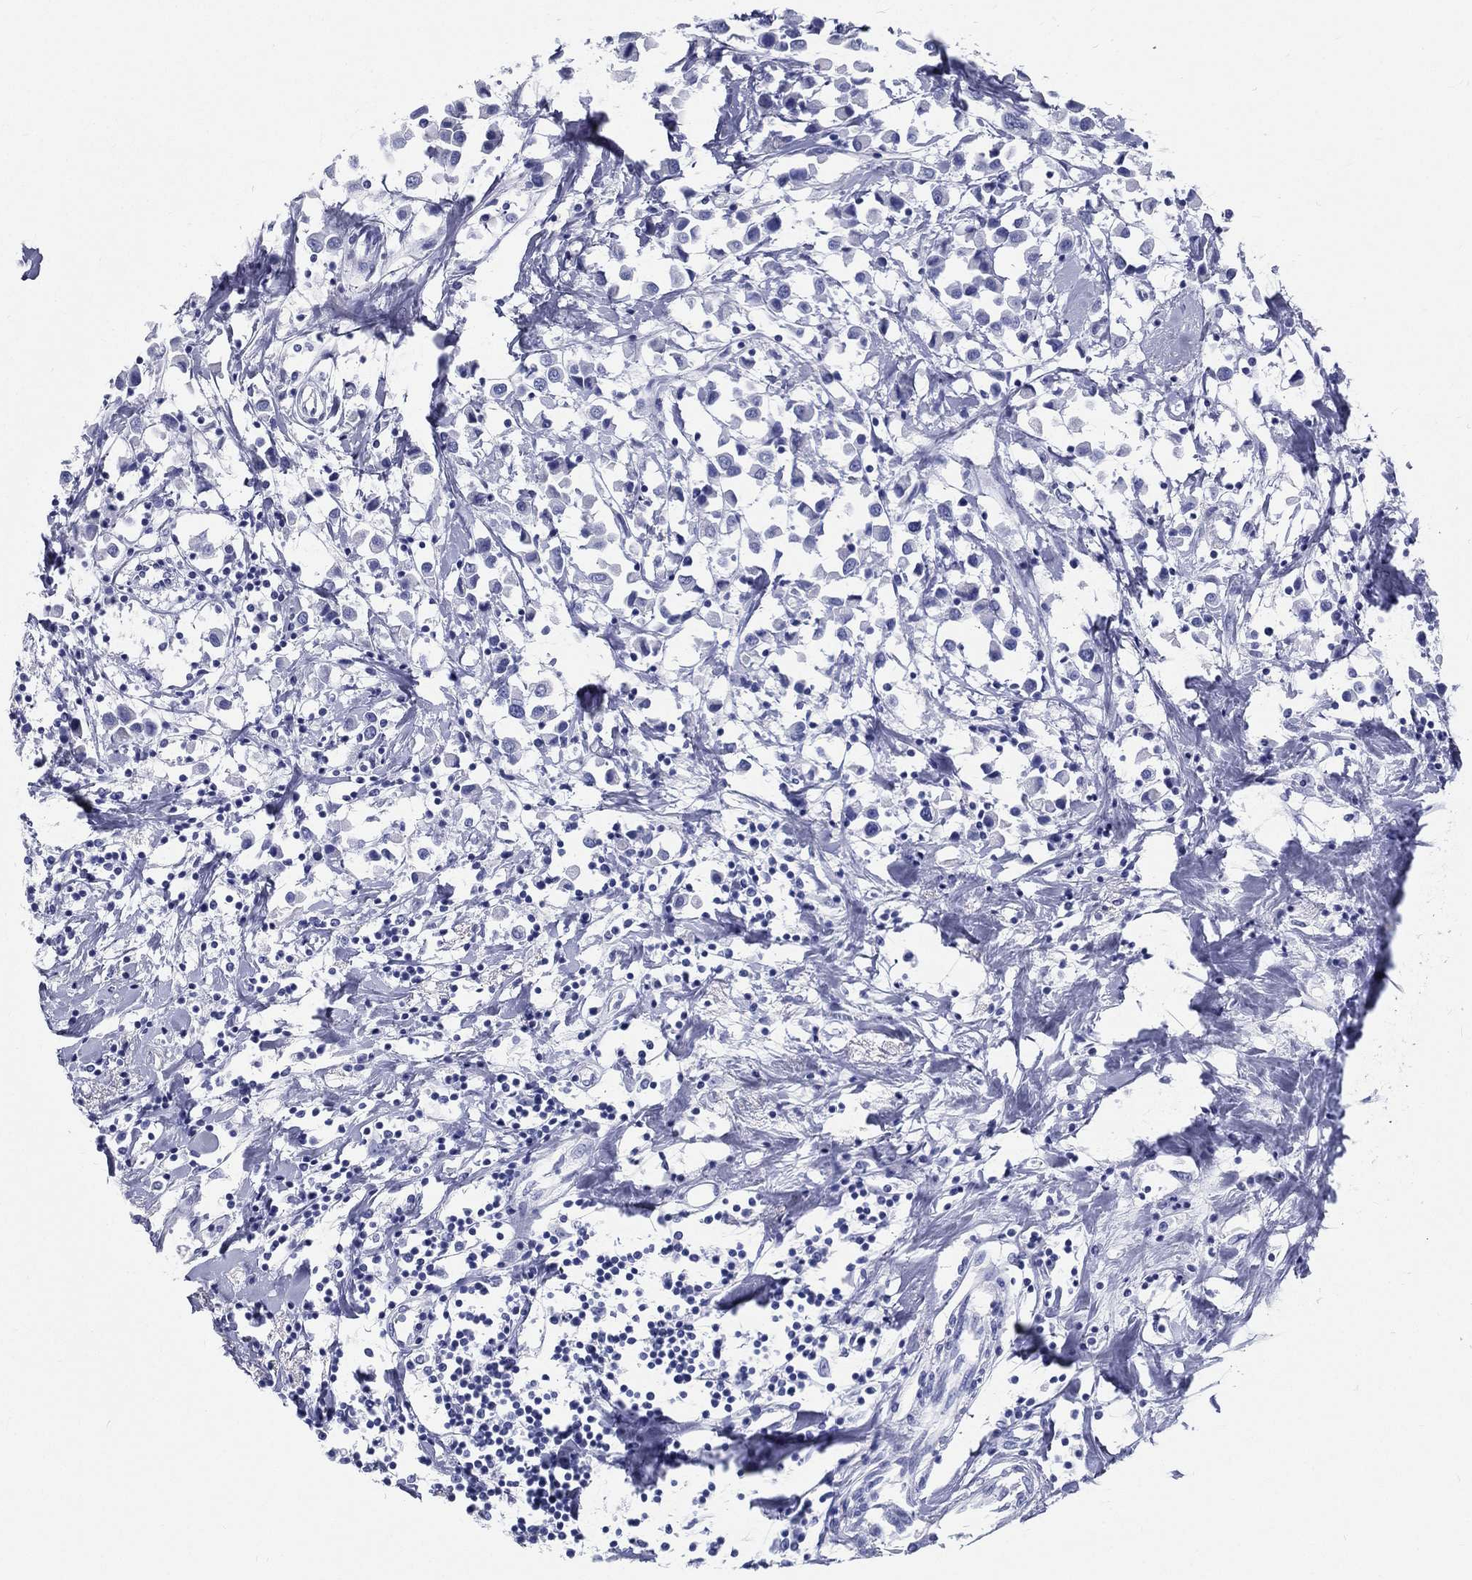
{"staining": {"intensity": "negative", "quantity": "none", "location": "none"}, "tissue": "breast cancer", "cell_type": "Tumor cells", "image_type": "cancer", "snomed": [{"axis": "morphology", "description": "Duct carcinoma"}, {"axis": "topography", "description": "Breast"}], "caption": "A photomicrograph of invasive ductal carcinoma (breast) stained for a protein reveals no brown staining in tumor cells.", "gene": "RSPH4A", "patient": {"sex": "female", "age": 61}}